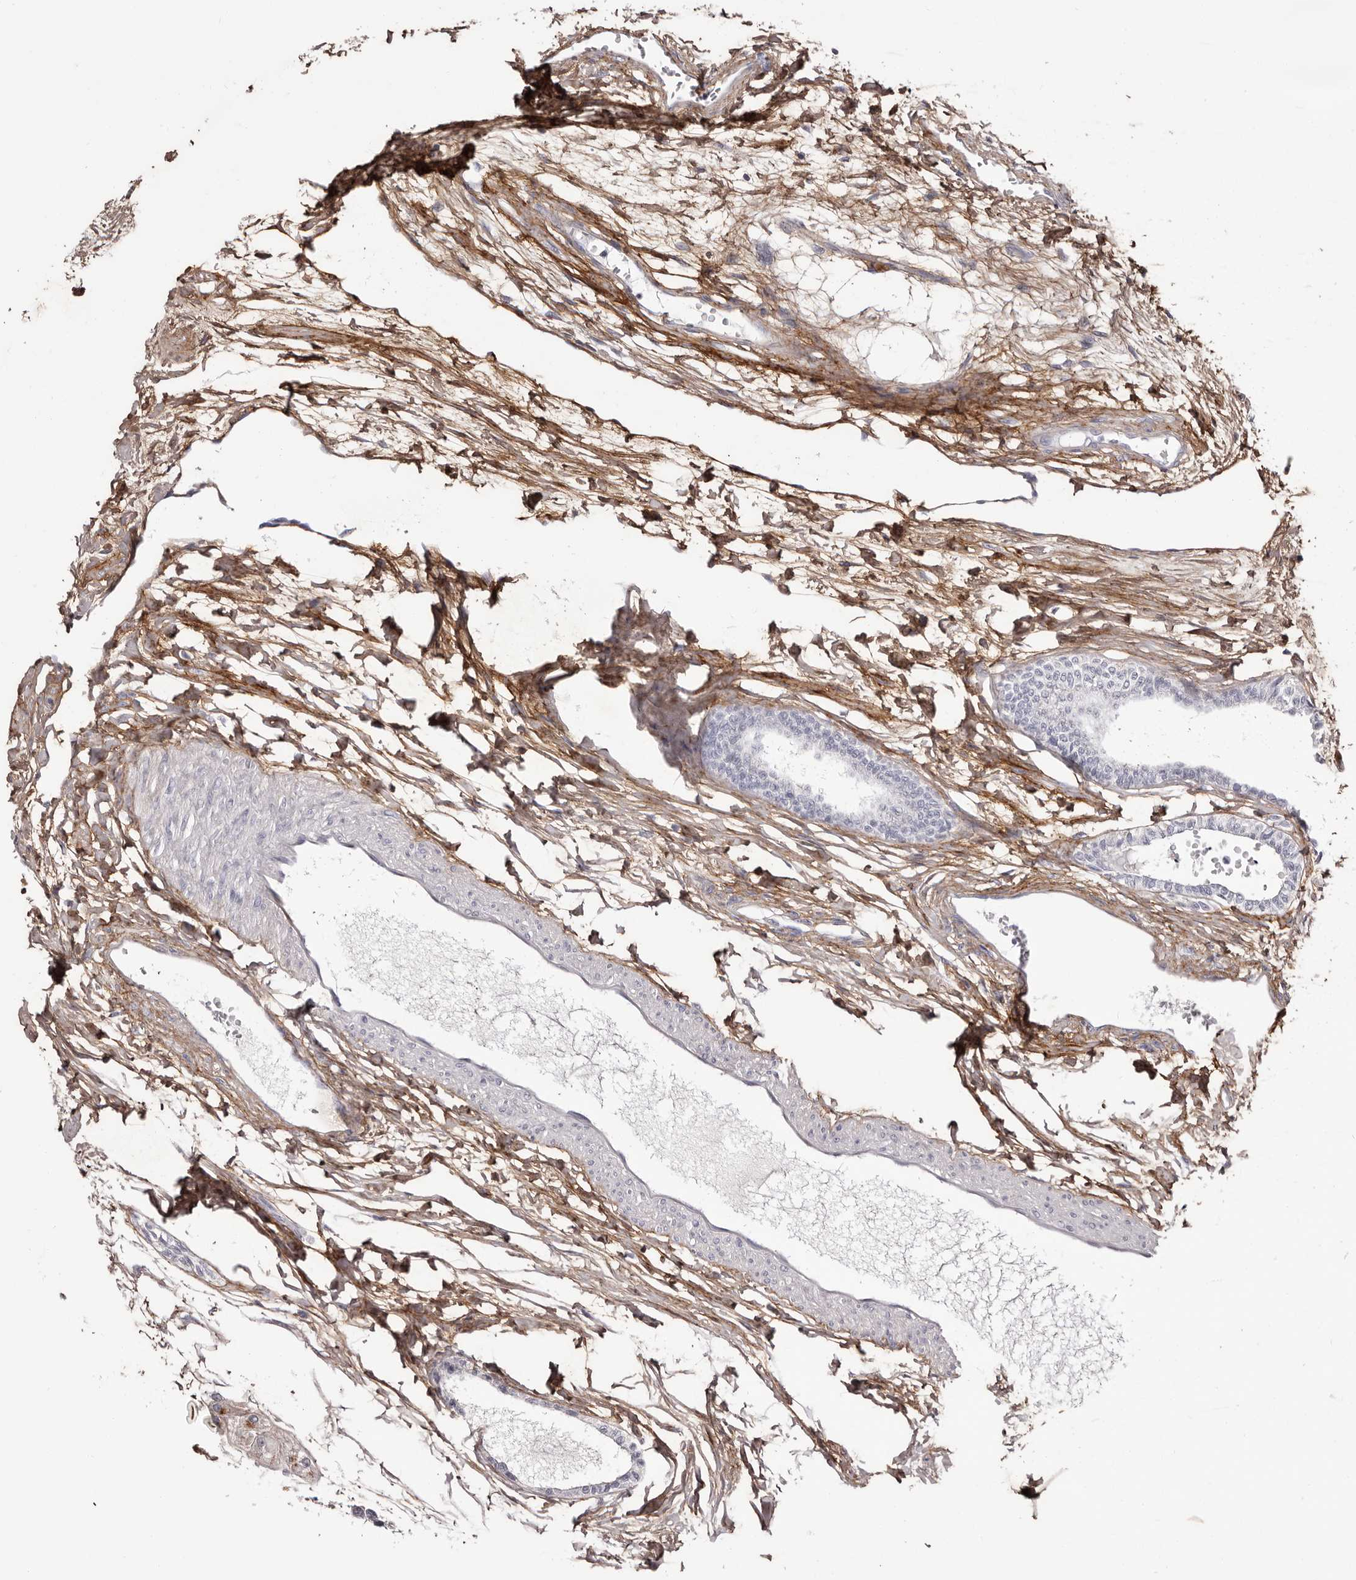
{"staining": {"intensity": "negative", "quantity": "none", "location": "none"}, "tissue": "testis", "cell_type": "Cells in seminiferous ducts", "image_type": "normal", "snomed": [{"axis": "morphology", "description": "Normal tissue, NOS"}, {"axis": "topography", "description": "Testis"}], "caption": "Cells in seminiferous ducts are negative for brown protein staining in benign testis. The staining was performed using DAB (3,3'-diaminobenzidine) to visualize the protein expression in brown, while the nuclei were stained in blue with hematoxylin (Magnification: 20x).", "gene": "COL6A1", "patient": {"sex": "male", "age": 56}}